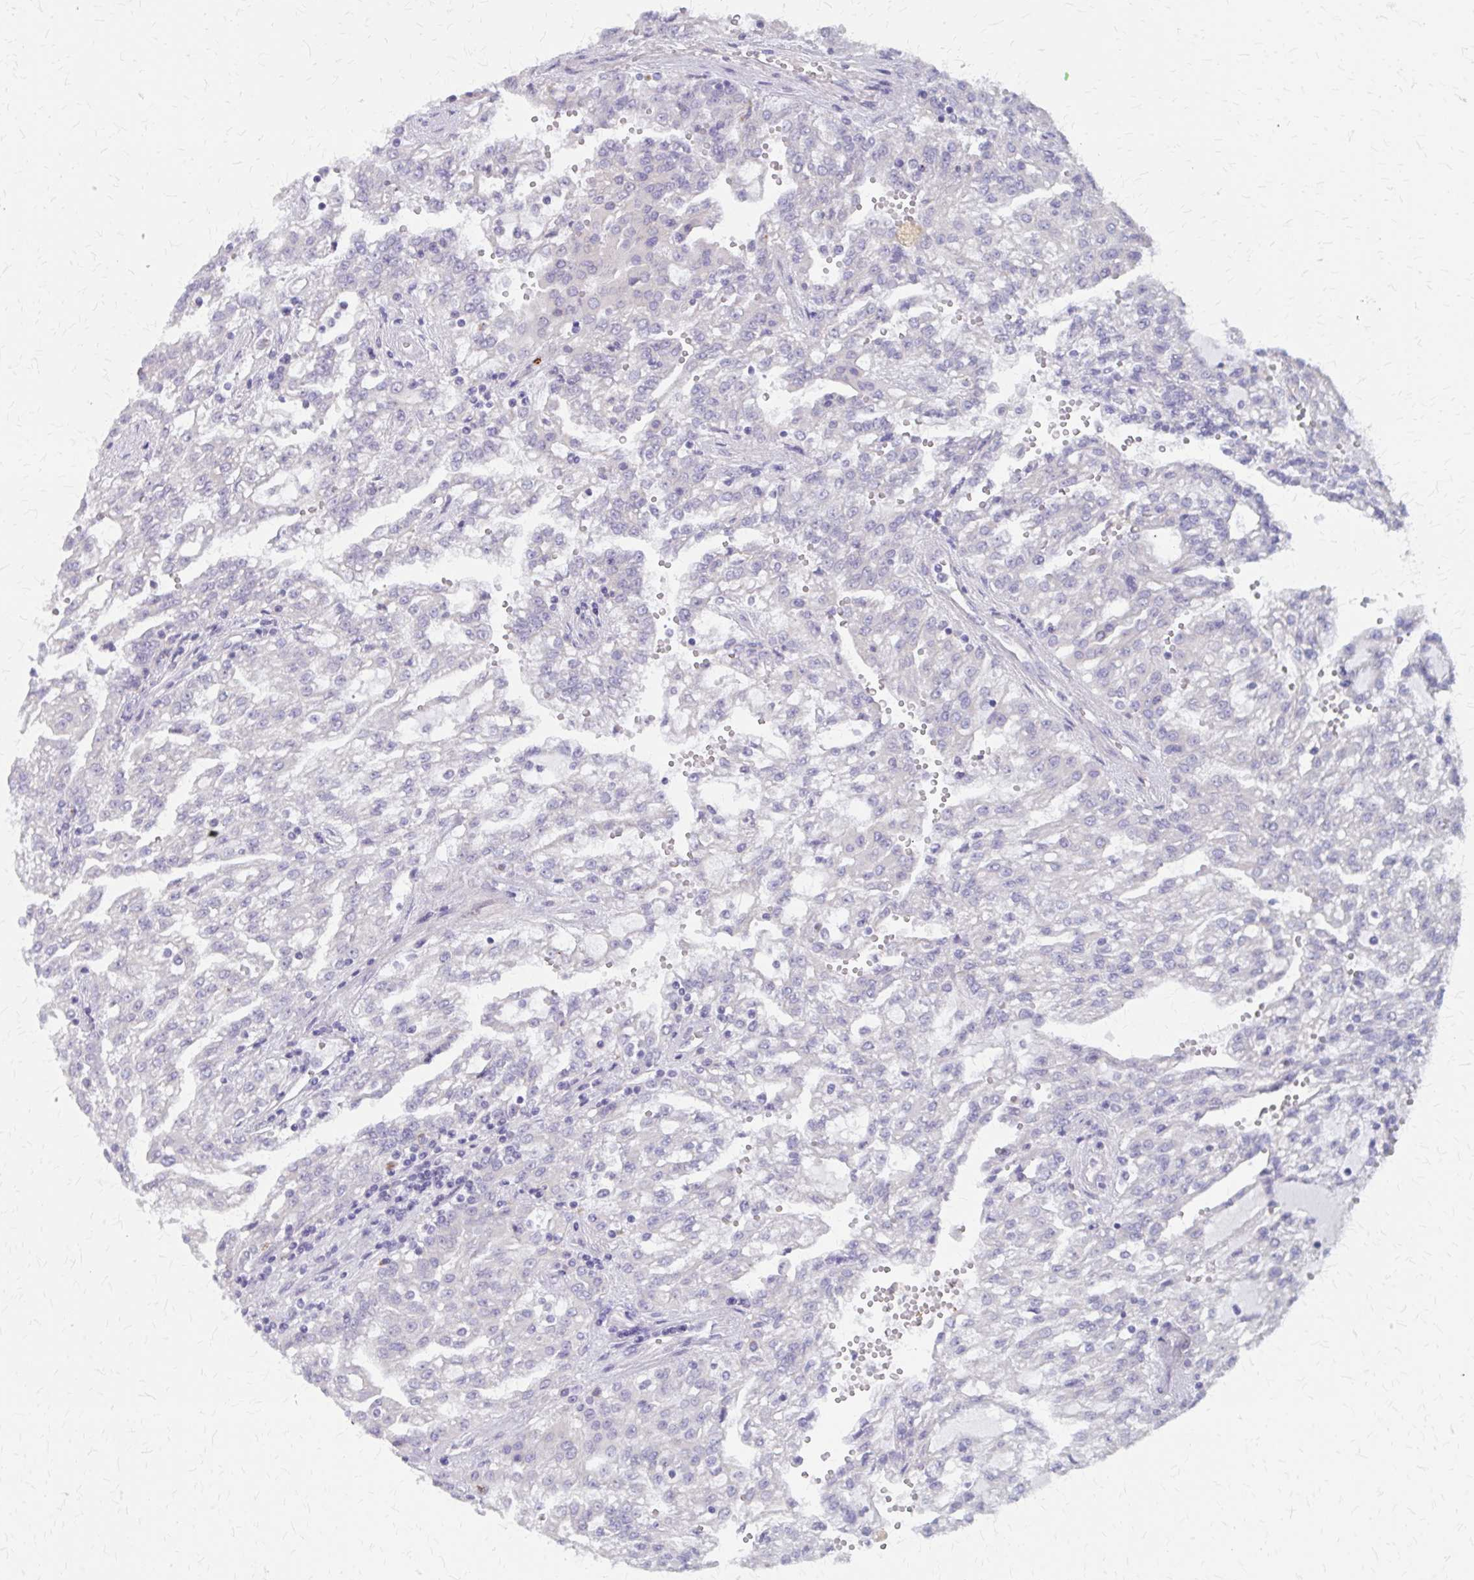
{"staining": {"intensity": "negative", "quantity": "none", "location": "none"}, "tissue": "renal cancer", "cell_type": "Tumor cells", "image_type": "cancer", "snomed": [{"axis": "morphology", "description": "Adenocarcinoma, NOS"}, {"axis": "topography", "description": "Kidney"}], "caption": "The image demonstrates no staining of tumor cells in renal adenocarcinoma.", "gene": "GLYATL2", "patient": {"sex": "male", "age": 63}}